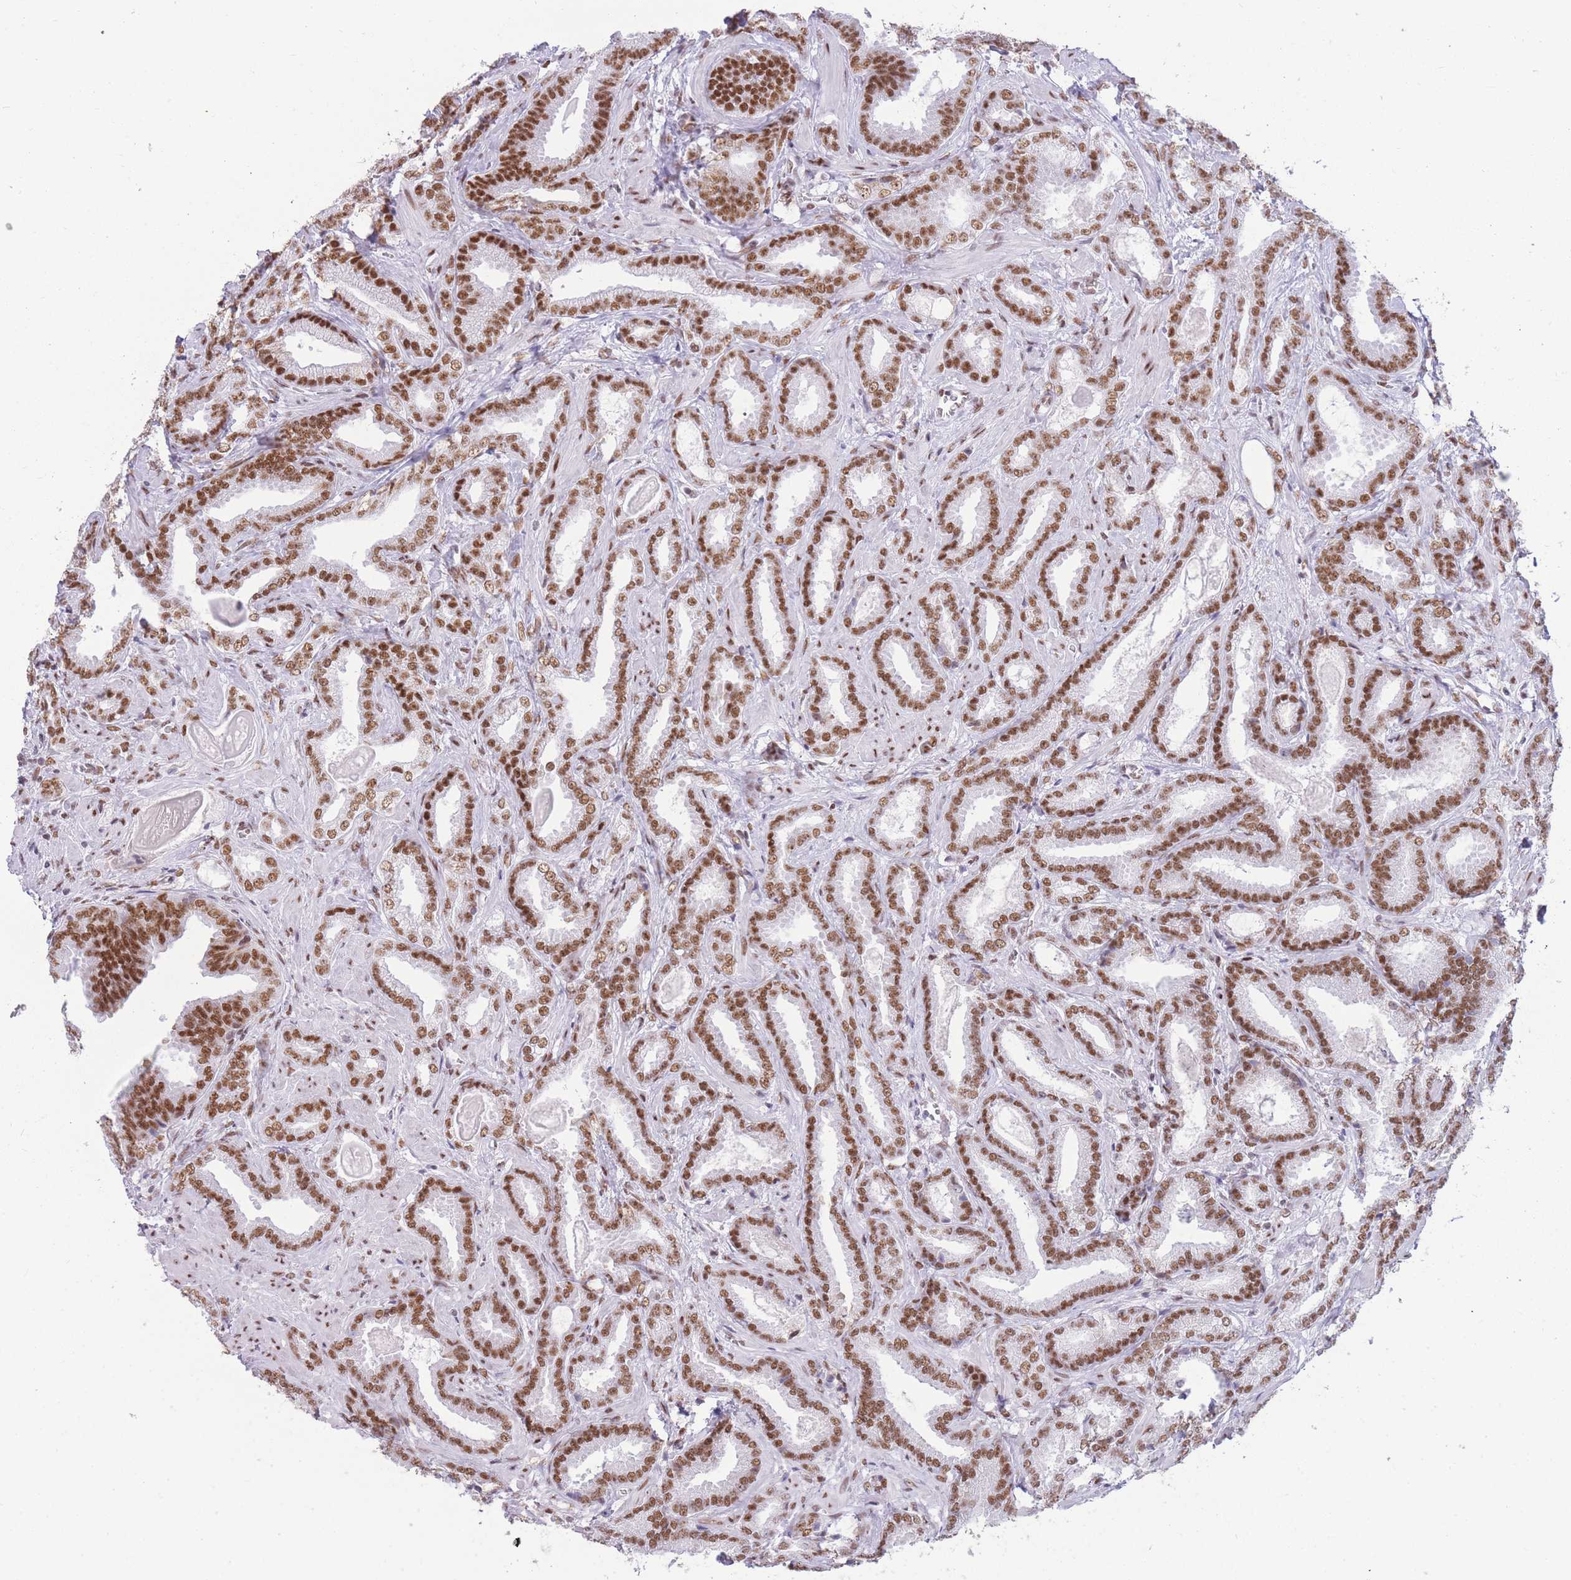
{"staining": {"intensity": "moderate", "quantity": ">75%", "location": "nuclear"}, "tissue": "prostate cancer", "cell_type": "Tumor cells", "image_type": "cancer", "snomed": [{"axis": "morphology", "description": "Adenocarcinoma, Low grade"}, {"axis": "topography", "description": "Prostate"}], "caption": "This image displays IHC staining of human prostate cancer, with medium moderate nuclear staining in about >75% of tumor cells.", "gene": "HNRNPUL1", "patient": {"sex": "male", "age": 62}}